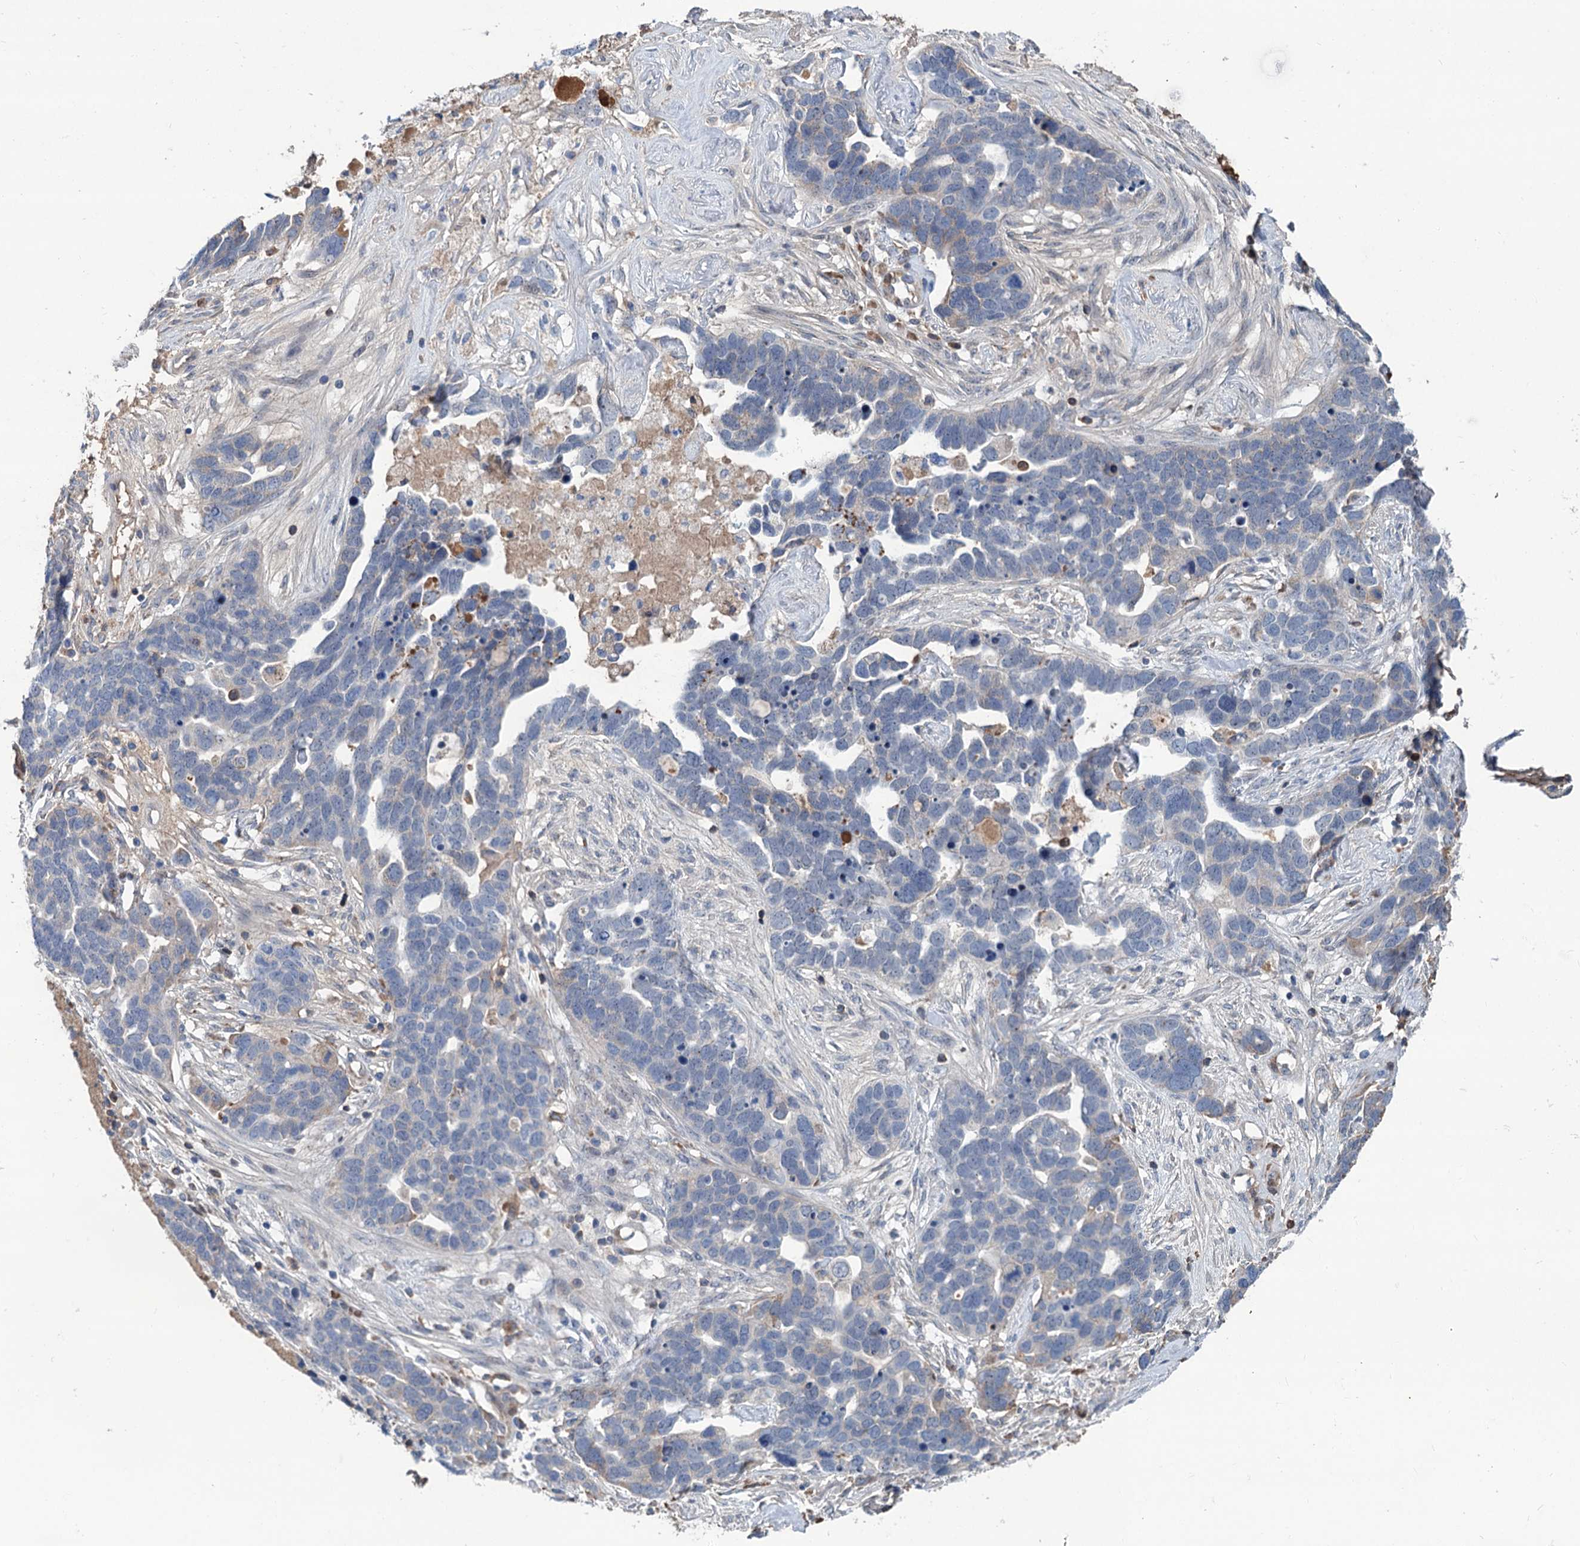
{"staining": {"intensity": "weak", "quantity": "<25%", "location": "cytoplasmic/membranous"}, "tissue": "ovarian cancer", "cell_type": "Tumor cells", "image_type": "cancer", "snomed": [{"axis": "morphology", "description": "Cystadenocarcinoma, serous, NOS"}, {"axis": "topography", "description": "Ovary"}], "caption": "High power microscopy photomicrograph of an immunohistochemistry (IHC) image of ovarian cancer (serous cystadenocarcinoma), revealing no significant staining in tumor cells. (DAB immunohistochemistry with hematoxylin counter stain).", "gene": "LPIN1", "patient": {"sex": "female", "age": 54}}